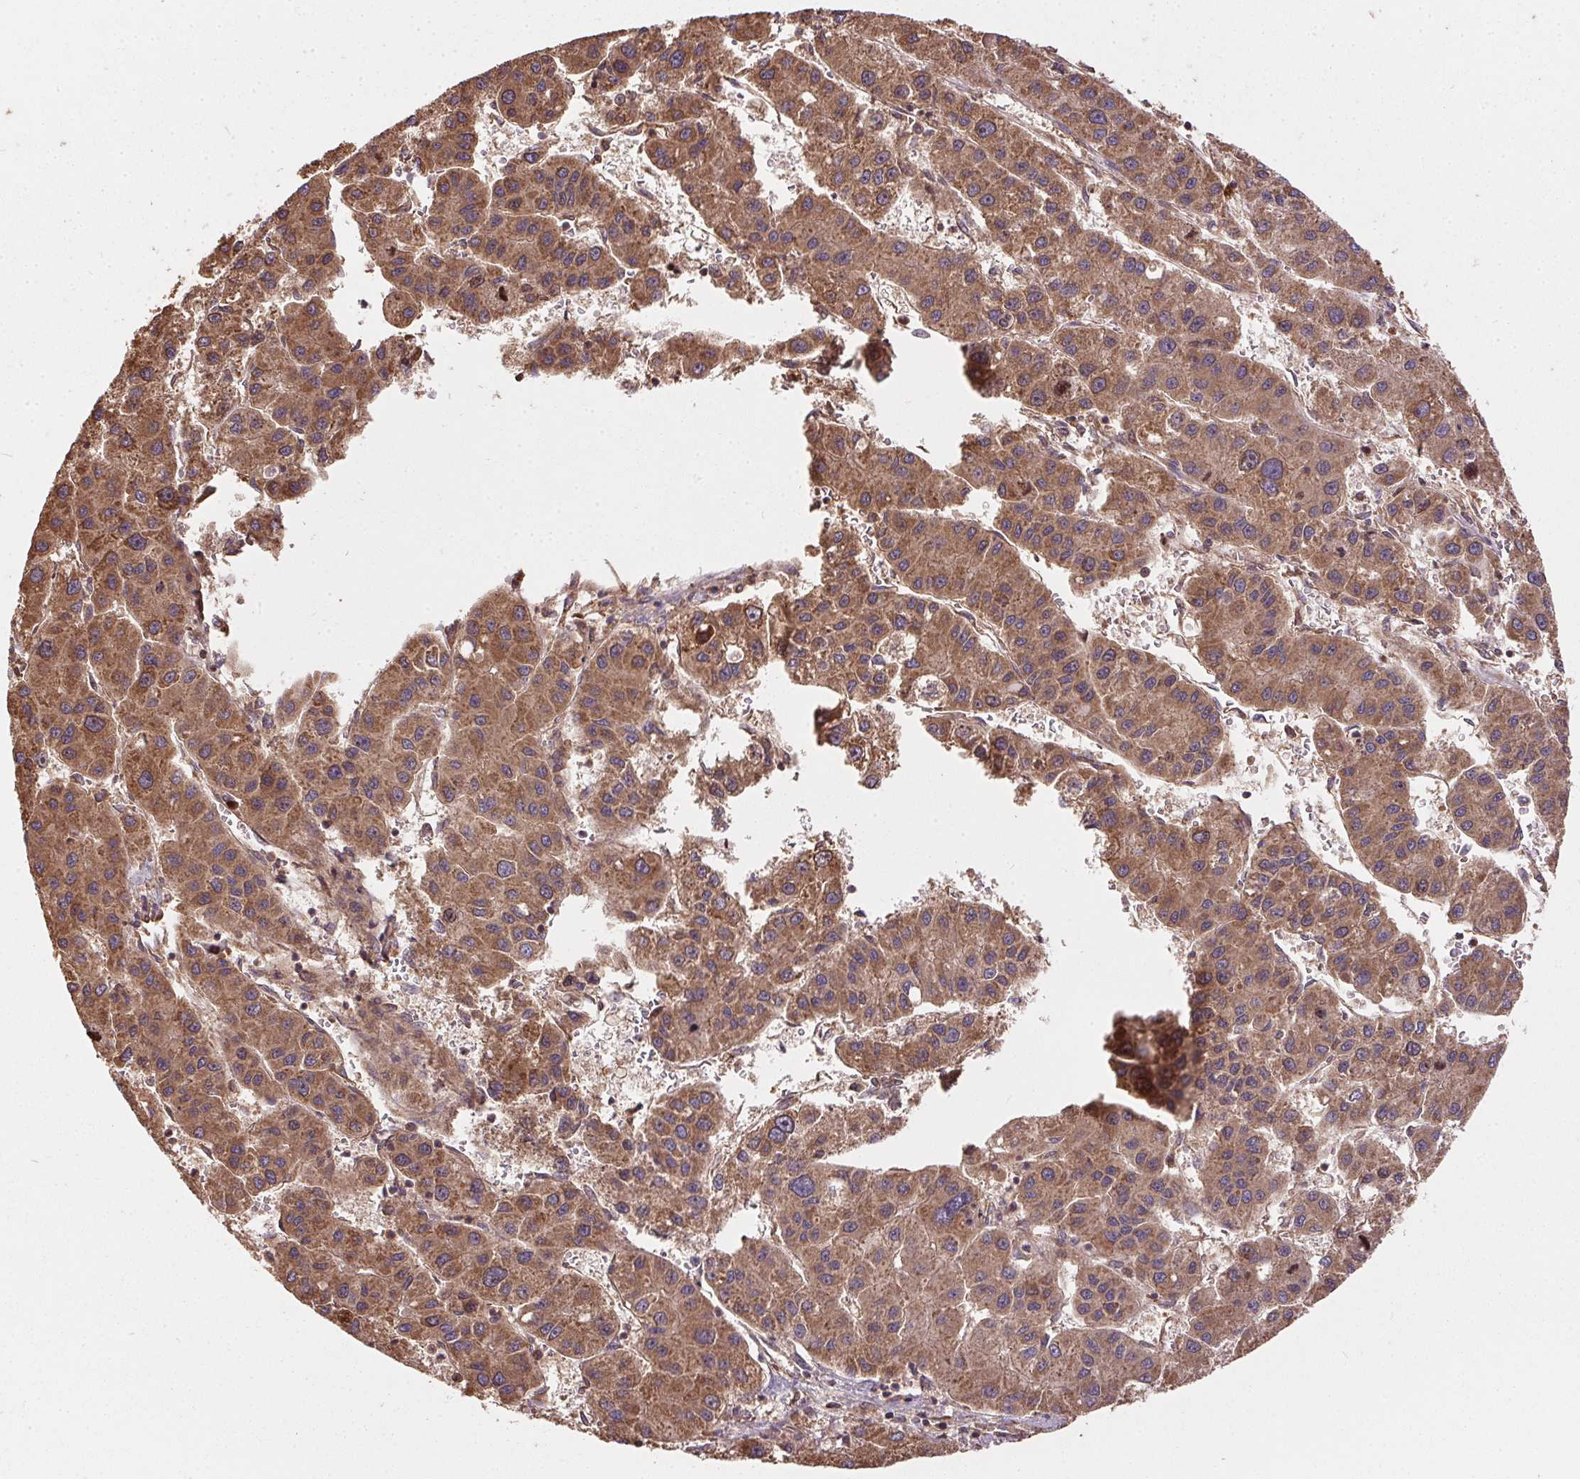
{"staining": {"intensity": "moderate", "quantity": ">75%", "location": "cytoplasmic/membranous"}, "tissue": "liver cancer", "cell_type": "Tumor cells", "image_type": "cancer", "snomed": [{"axis": "morphology", "description": "Carcinoma, Hepatocellular, NOS"}, {"axis": "topography", "description": "Liver"}], "caption": "Liver cancer tissue shows moderate cytoplasmic/membranous positivity in about >75% of tumor cells, visualized by immunohistochemistry.", "gene": "EIF2S1", "patient": {"sex": "male", "age": 73}}